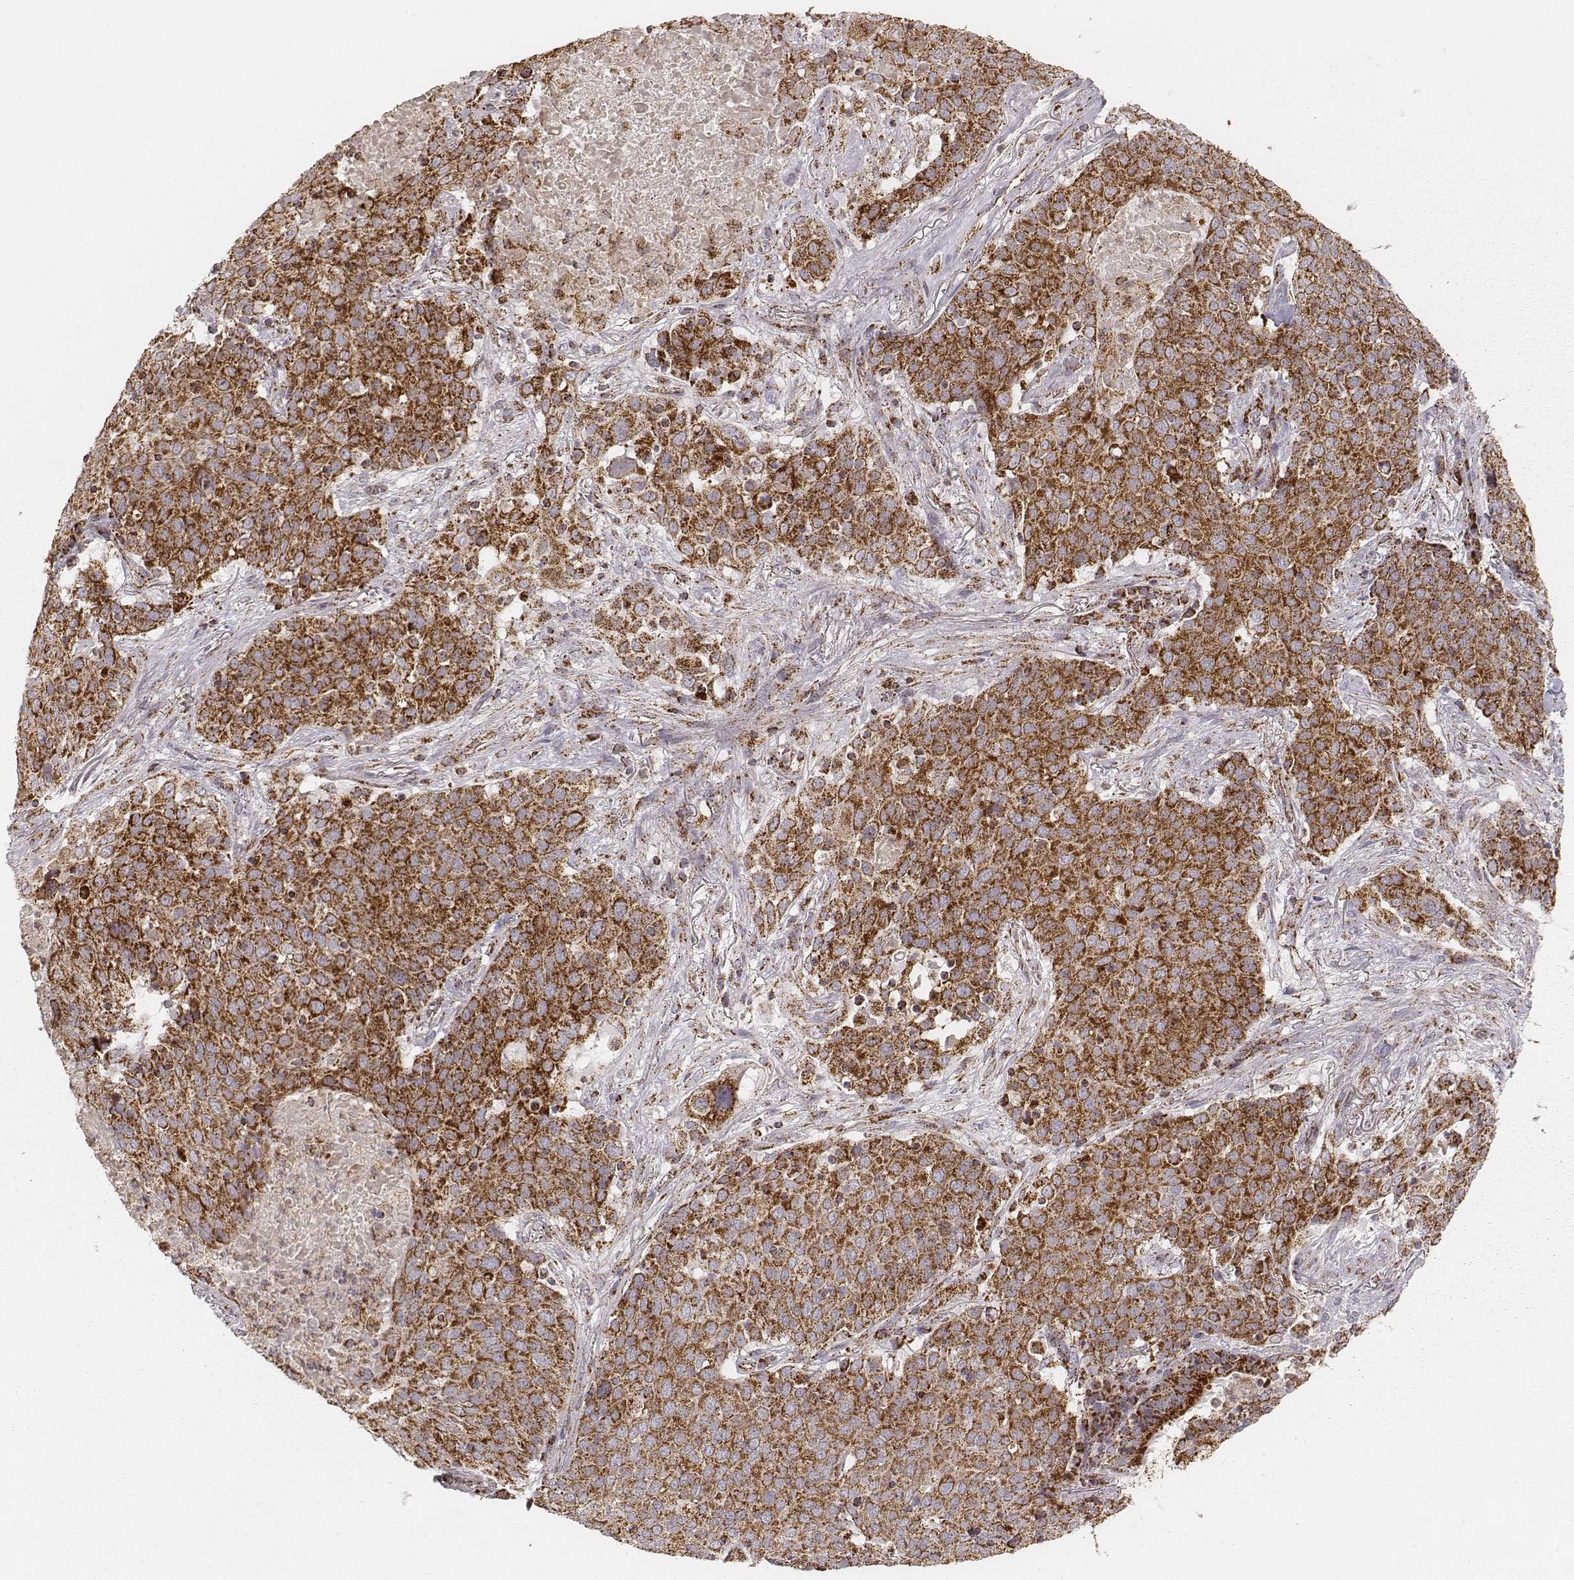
{"staining": {"intensity": "strong", "quantity": ">75%", "location": "cytoplasmic/membranous"}, "tissue": "lung cancer", "cell_type": "Tumor cells", "image_type": "cancer", "snomed": [{"axis": "morphology", "description": "Squamous cell carcinoma, NOS"}, {"axis": "topography", "description": "Lung"}], "caption": "Immunohistochemistry (IHC) photomicrograph of human lung cancer stained for a protein (brown), which displays high levels of strong cytoplasmic/membranous expression in about >75% of tumor cells.", "gene": "CS", "patient": {"sex": "male", "age": 82}}